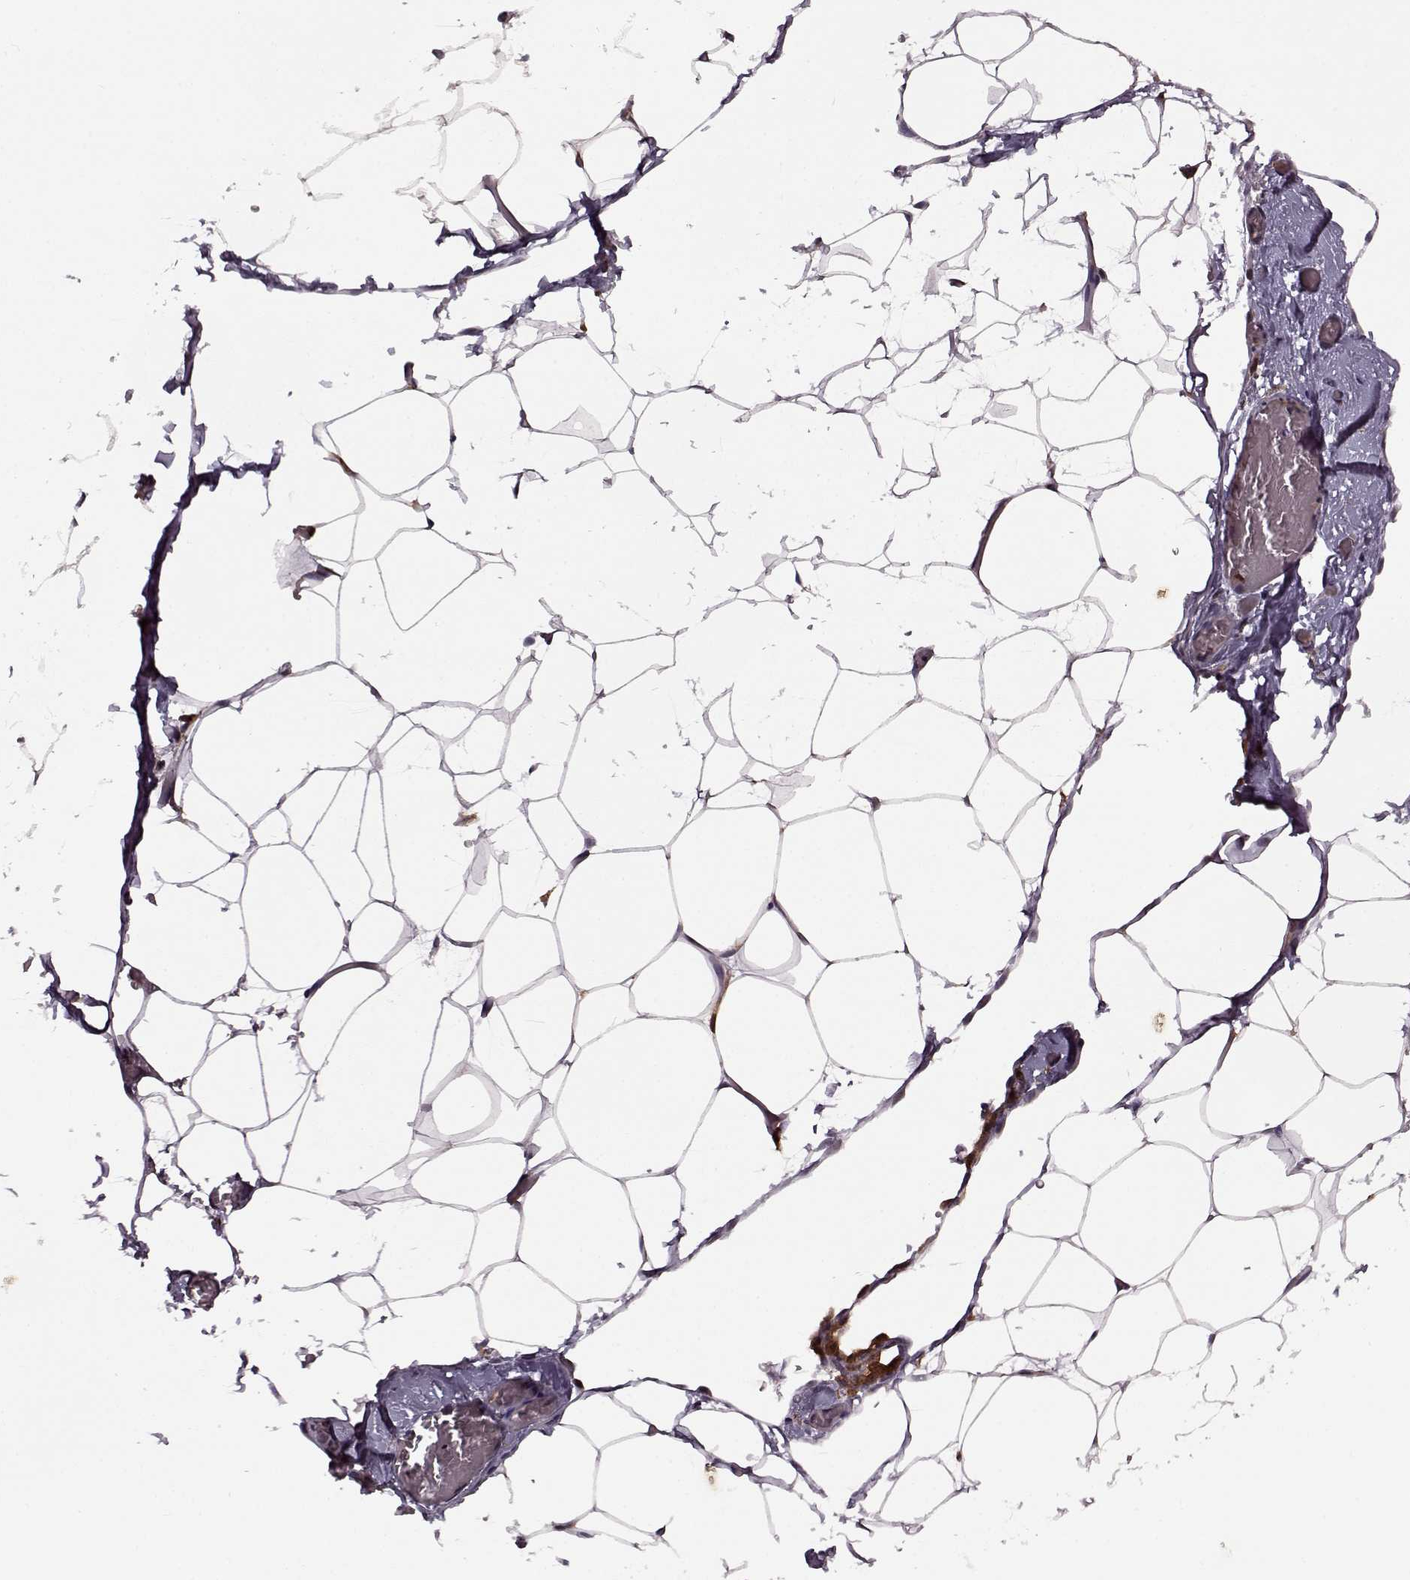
{"staining": {"intensity": "moderate", "quantity": "<25%", "location": "cytoplasmic/membranous"}, "tissue": "adipose tissue", "cell_type": "Adipocytes", "image_type": "normal", "snomed": [{"axis": "morphology", "description": "Normal tissue, NOS"}, {"axis": "topography", "description": "Adipose tissue"}], "caption": "A histopathology image of adipose tissue stained for a protein demonstrates moderate cytoplasmic/membranous brown staining in adipocytes. (DAB (3,3'-diaminobenzidine) IHC with brightfield microscopy, high magnification).", "gene": "MTSS1", "patient": {"sex": "male", "age": 57}}